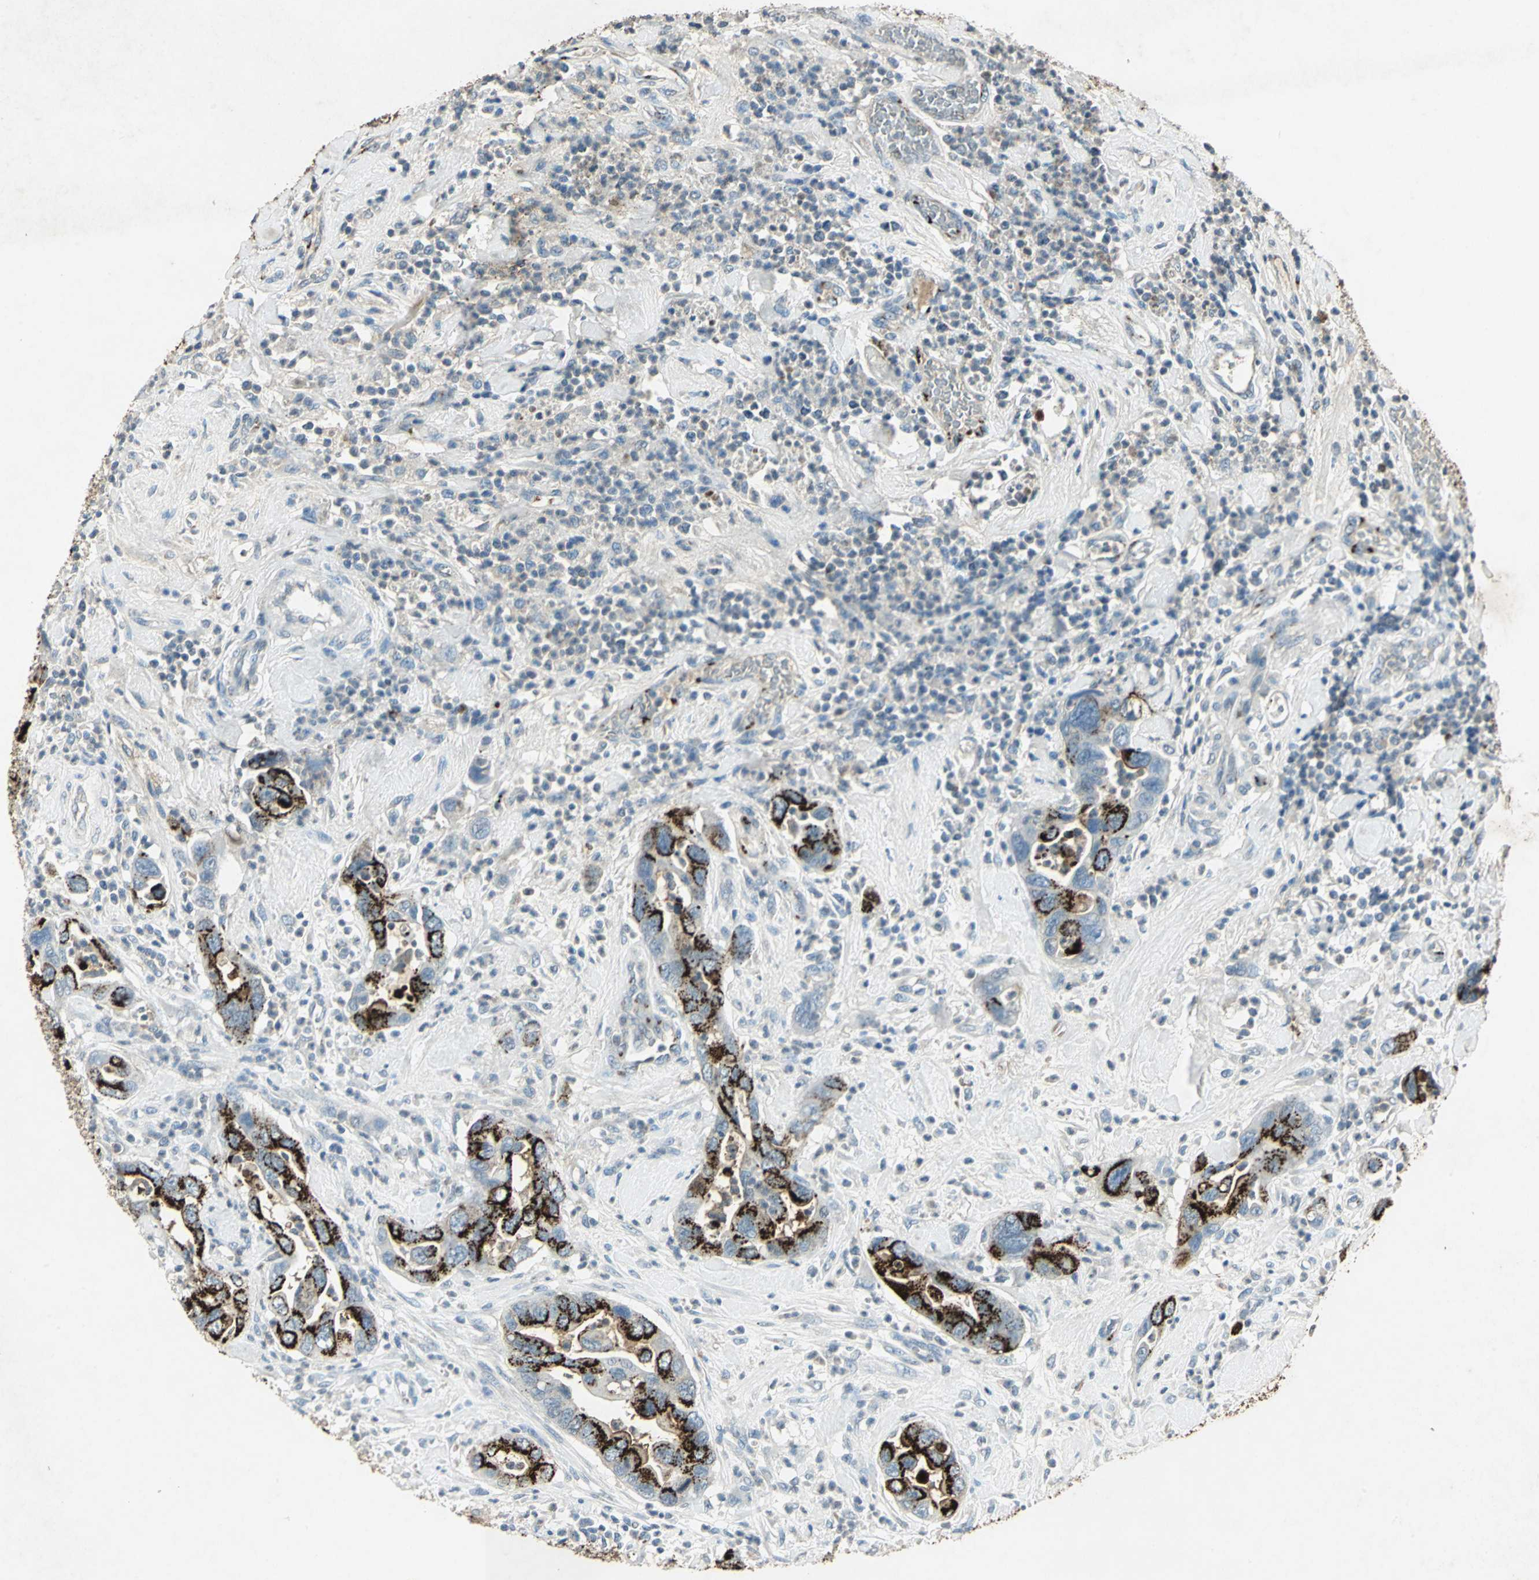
{"staining": {"intensity": "strong", "quantity": ">75%", "location": "cytoplasmic/membranous"}, "tissue": "pancreatic cancer", "cell_type": "Tumor cells", "image_type": "cancer", "snomed": [{"axis": "morphology", "description": "Adenocarcinoma, NOS"}, {"axis": "topography", "description": "Pancreas"}], "caption": "There is high levels of strong cytoplasmic/membranous expression in tumor cells of pancreatic adenocarcinoma, as demonstrated by immunohistochemical staining (brown color).", "gene": "CAMK2B", "patient": {"sex": "female", "age": 71}}